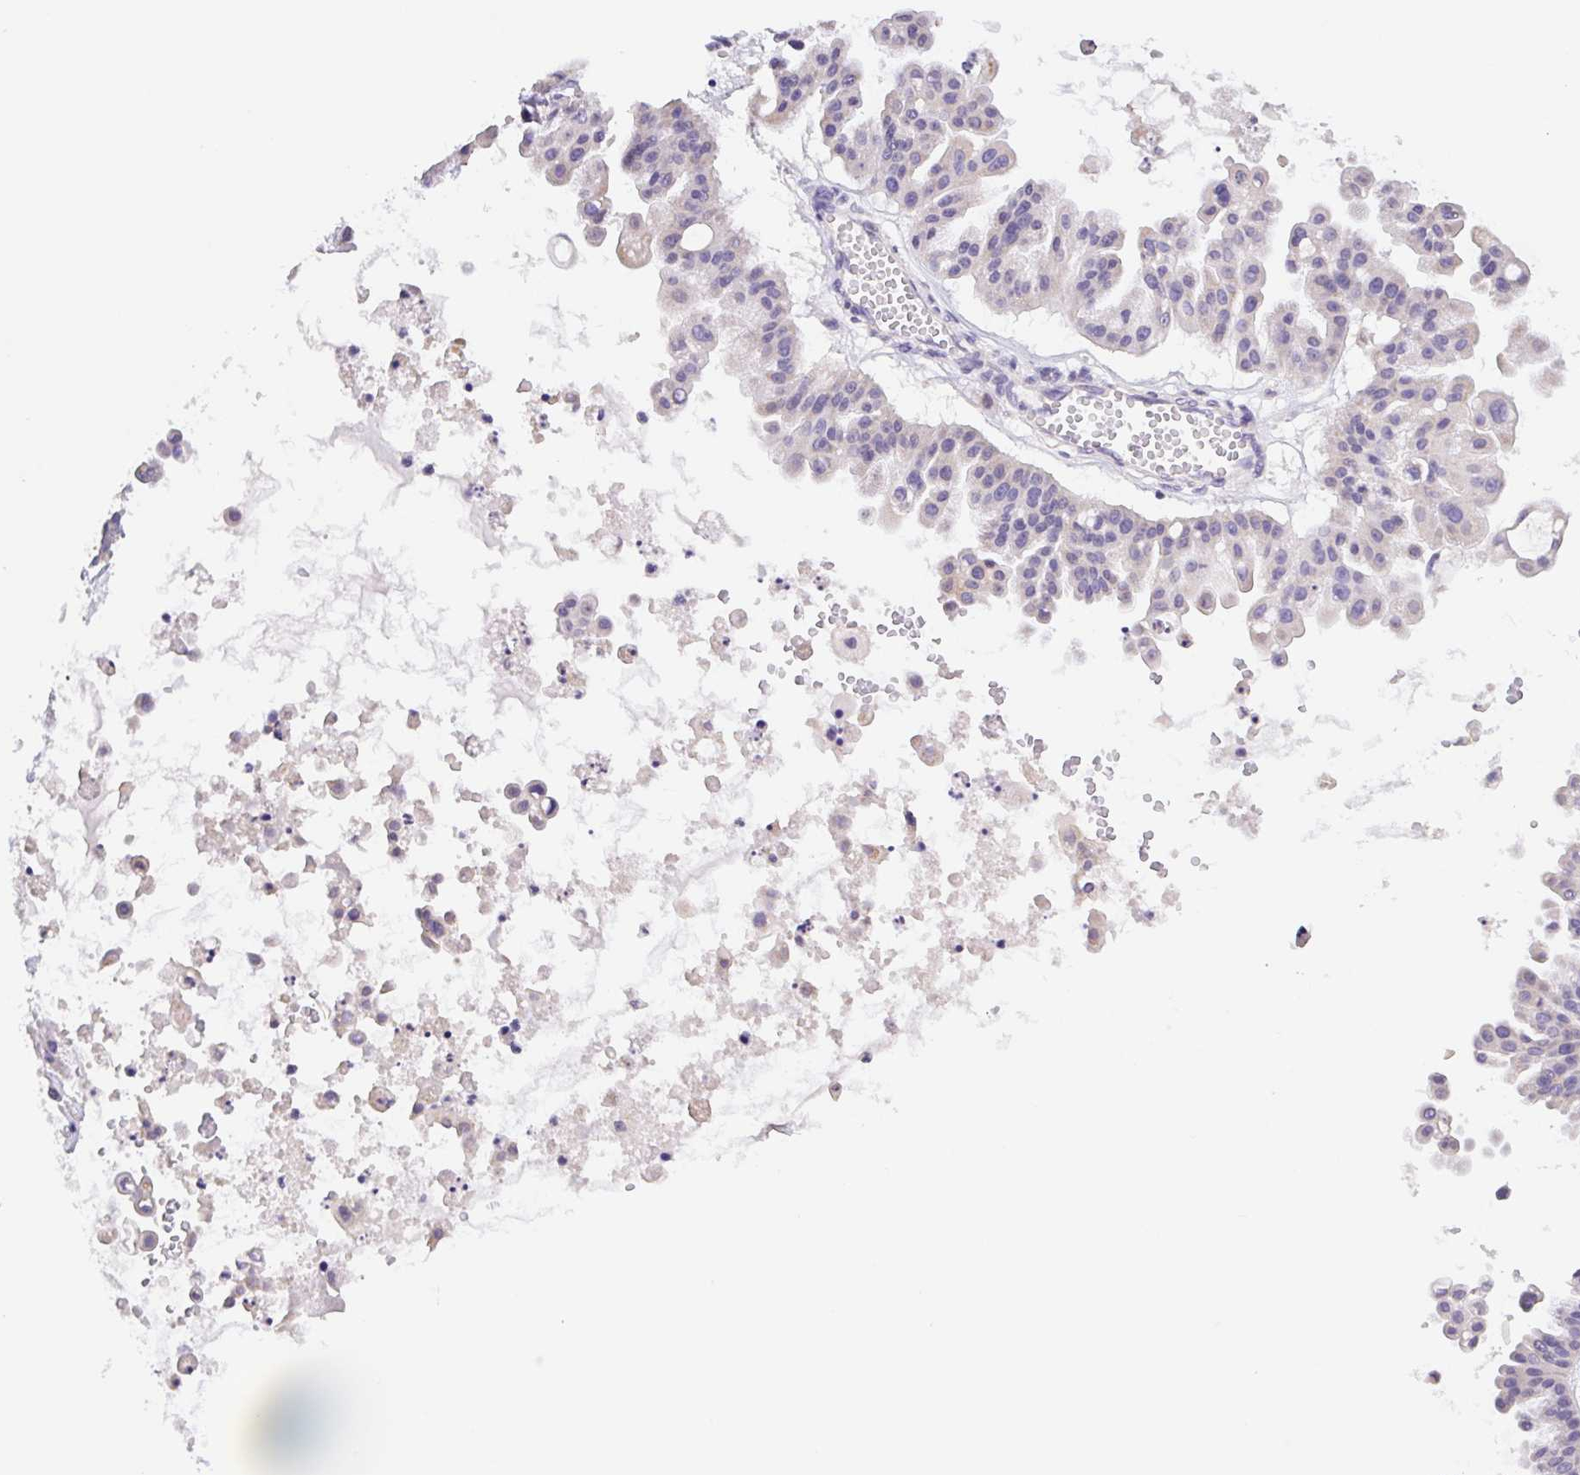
{"staining": {"intensity": "negative", "quantity": "none", "location": "none"}, "tissue": "ovarian cancer", "cell_type": "Tumor cells", "image_type": "cancer", "snomed": [{"axis": "morphology", "description": "Cystadenocarcinoma, serous, NOS"}, {"axis": "topography", "description": "Ovary"}], "caption": "High power microscopy histopathology image of an immunohistochemistry image of ovarian cancer (serous cystadenocarcinoma), revealing no significant expression in tumor cells.", "gene": "FKBP6", "patient": {"sex": "female", "age": 56}}